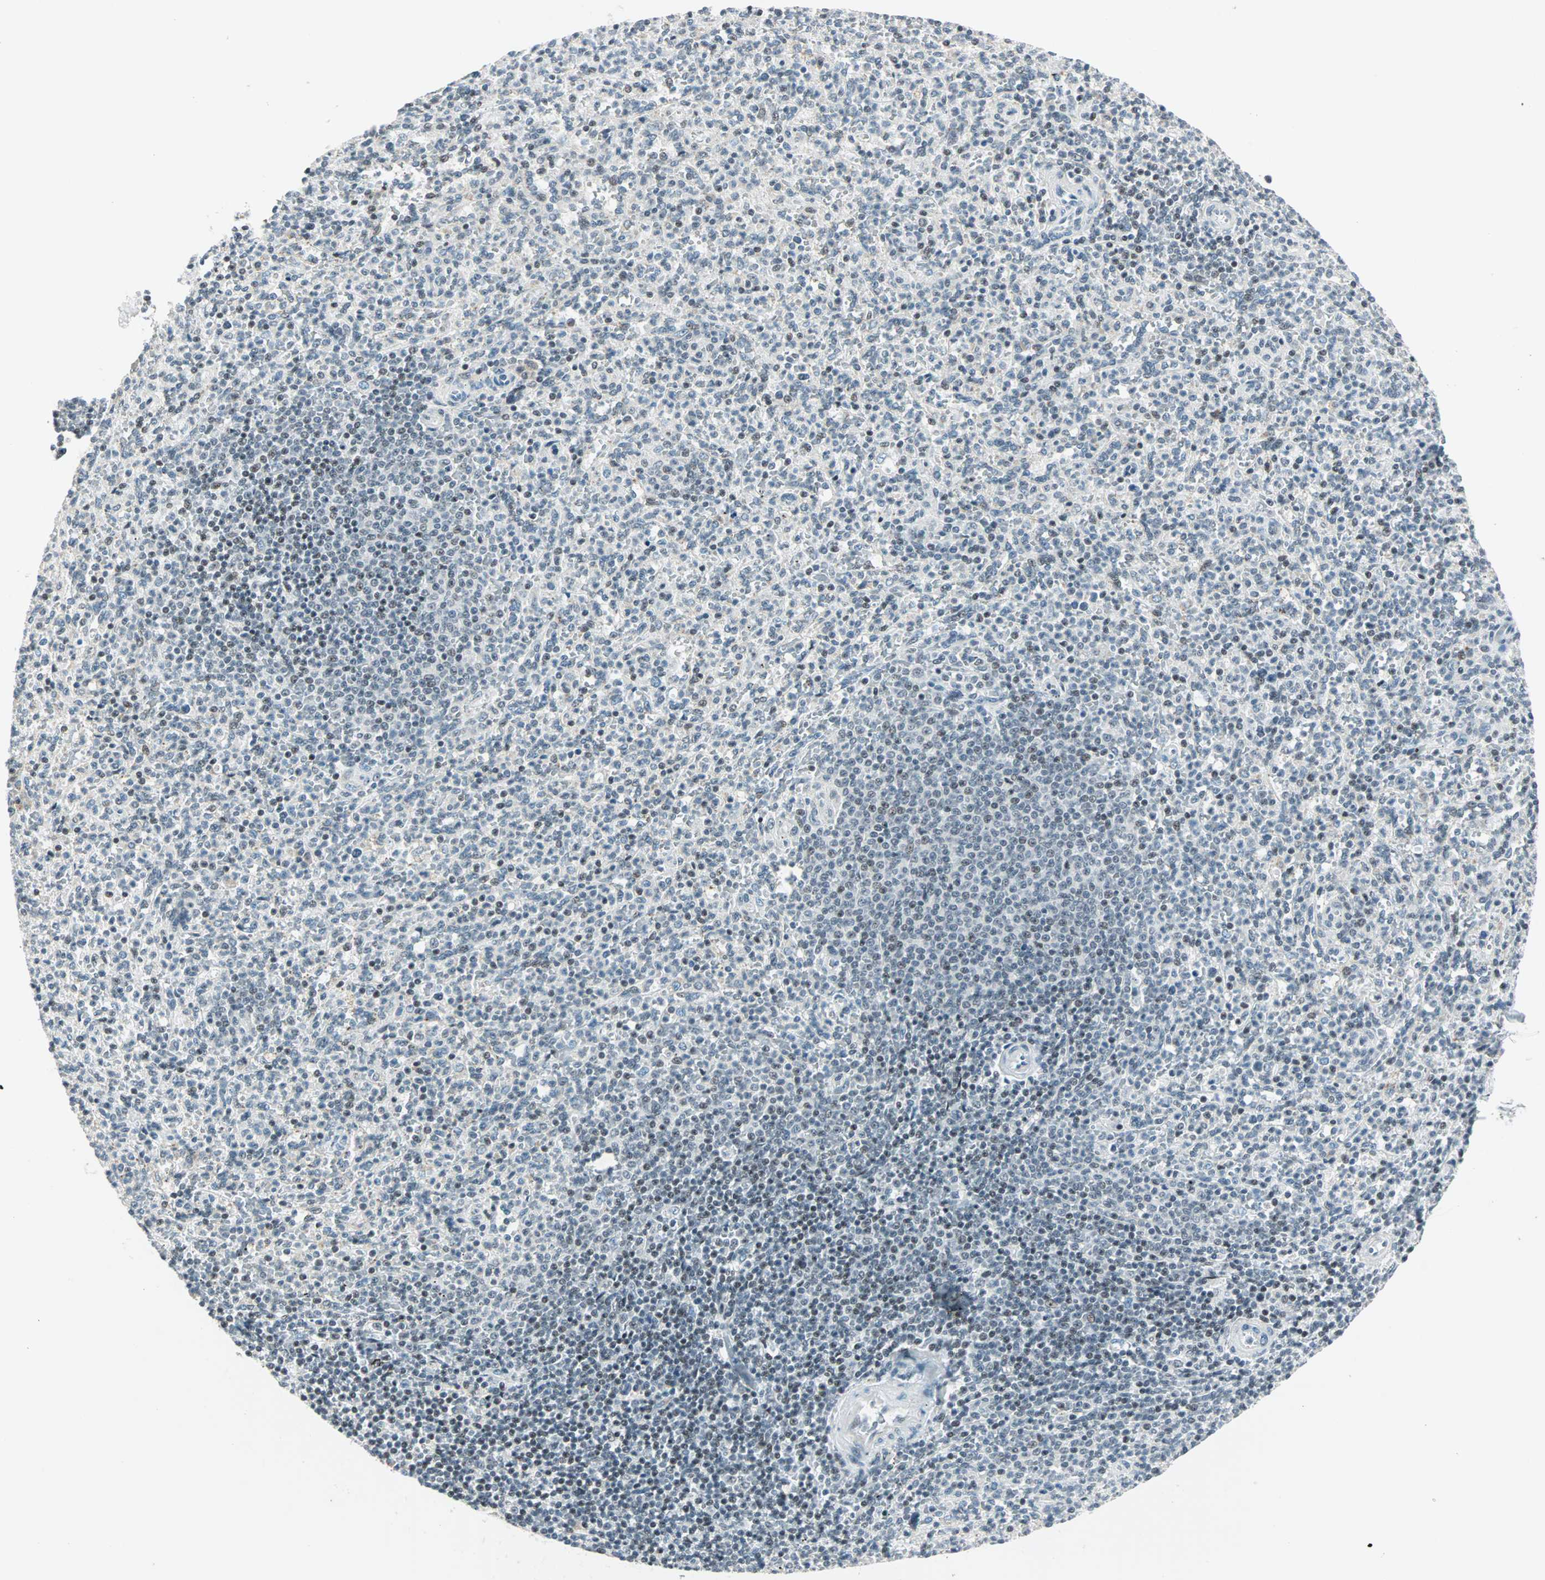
{"staining": {"intensity": "weak", "quantity": "<25%", "location": "nuclear"}, "tissue": "spleen", "cell_type": "Cells in red pulp", "image_type": "normal", "snomed": [{"axis": "morphology", "description": "Normal tissue, NOS"}, {"axis": "topography", "description": "Spleen"}], "caption": "Immunohistochemistry (IHC) micrograph of benign spleen stained for a protein (brown), which demonstrates no positivity in cells in red pulp.", "gene": "SIN3A", "patient": {"sex": "male", "age": 36}}